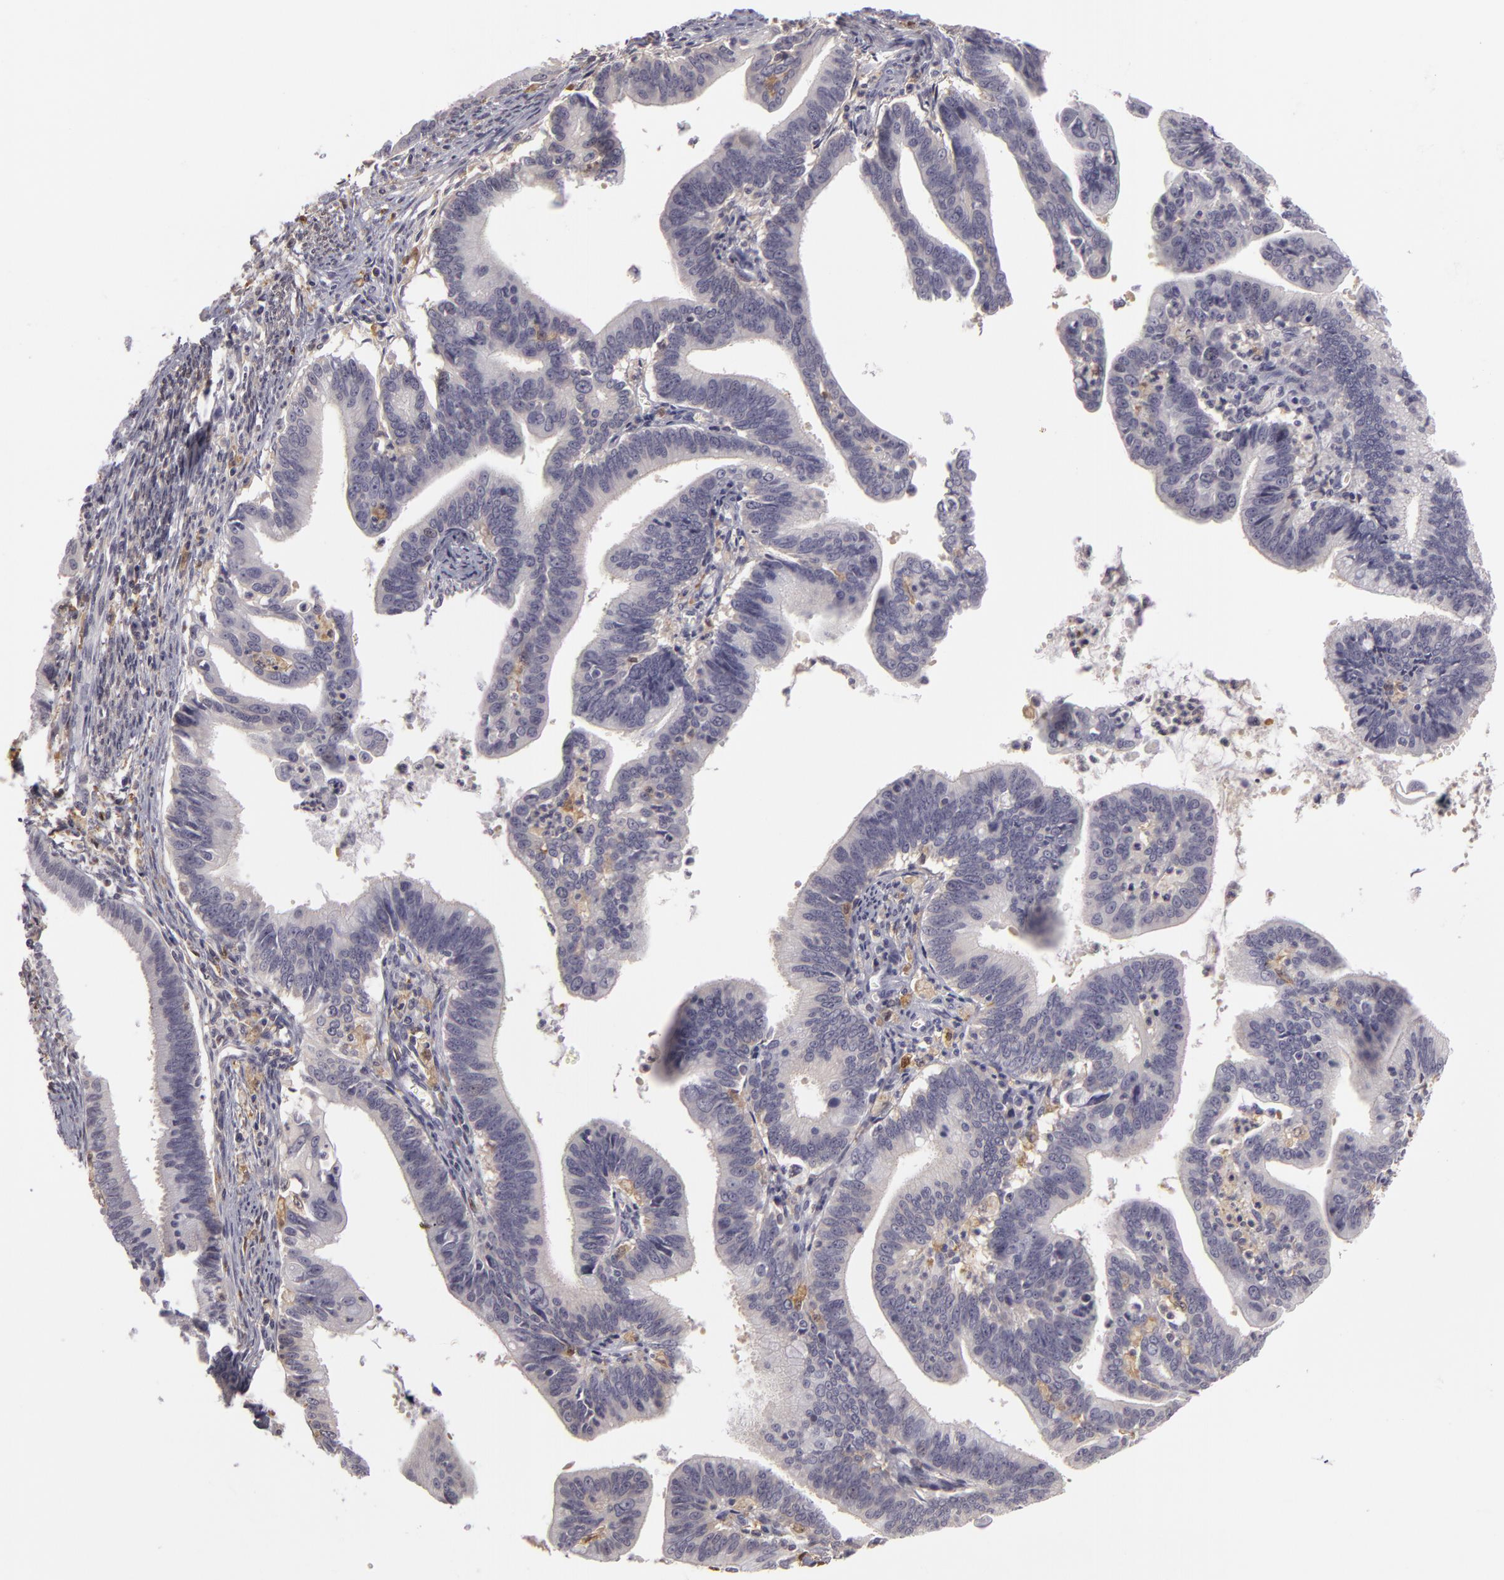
{"staining": {"intensity": "negative", "quantity": "none", "location": "none"}, "tissue": "cervical cancer", "cell_type": "Tumor cells", "image_type": "cancer", "snomed": [{"axis": "morphology", "description": "Adenocarcinoma, NOS"}, {"axis": "topography", "description": "Cervix"}], "caption": "A photomicrograph of human adenocarcinoma (cervical) is negative for staining in tumor cells.", "gene": "GNPDA1", "patient": {"sex": "female", "age": 47}}